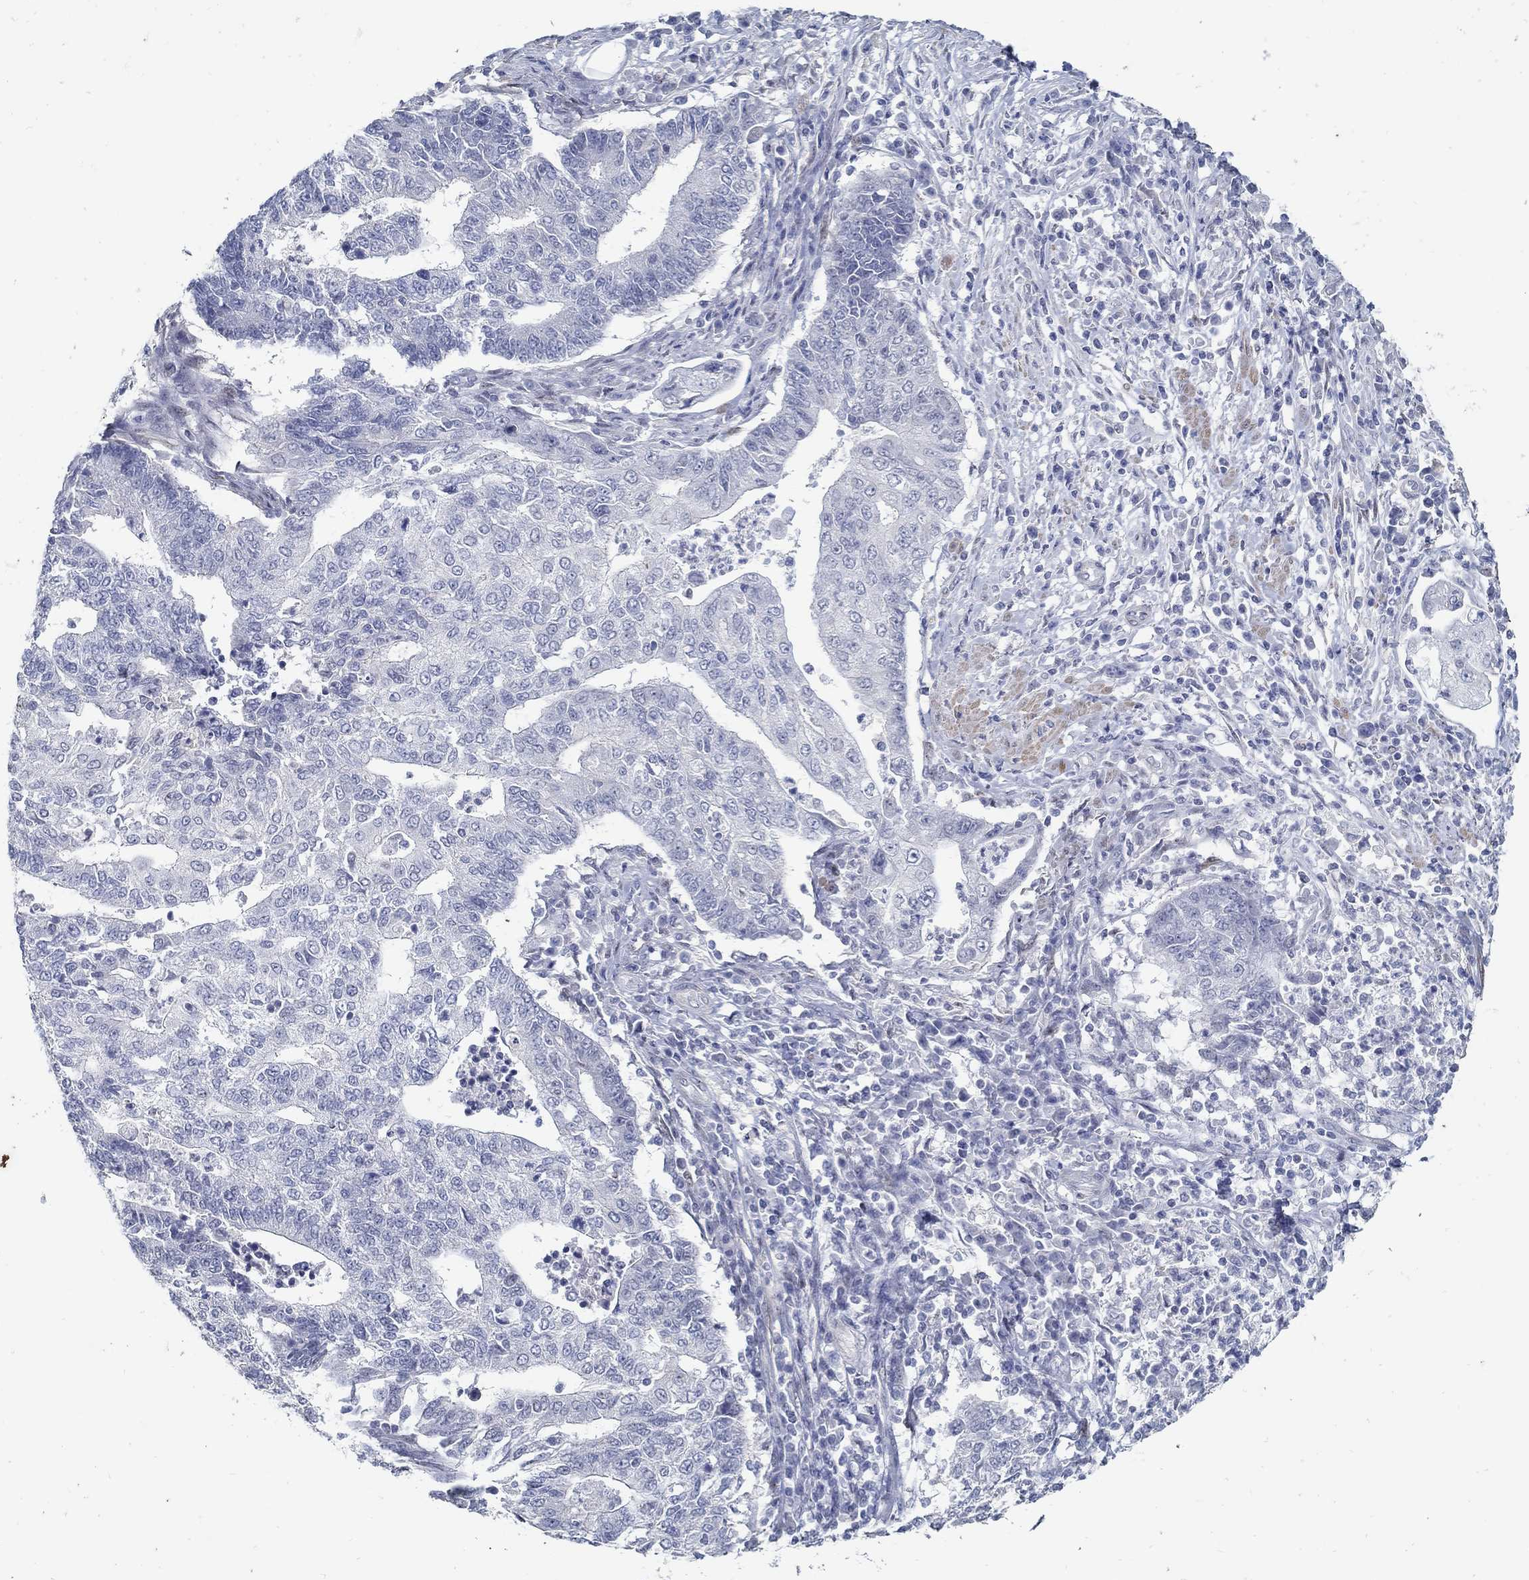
{"staining": {"intensity": "negative", "quantity": "none", "location": "none"}, "tissue": "endometrial cancer", "cell_type": "Tumor cells", "image_type": "cancer", "snomed": [{"axis": "morphology", "description": "Adenocarcinoma, NOS"}, {"axis": "topography", "description": "Uterus"}, {"axis": "topography", "description": "Endometrium"}], "caption": "Endometrial cancer was stained to show a protein in brown. There is no significant expression in tumor cells.", "gene": "USP29", "patient": {"sex": "female", "age": 54}}